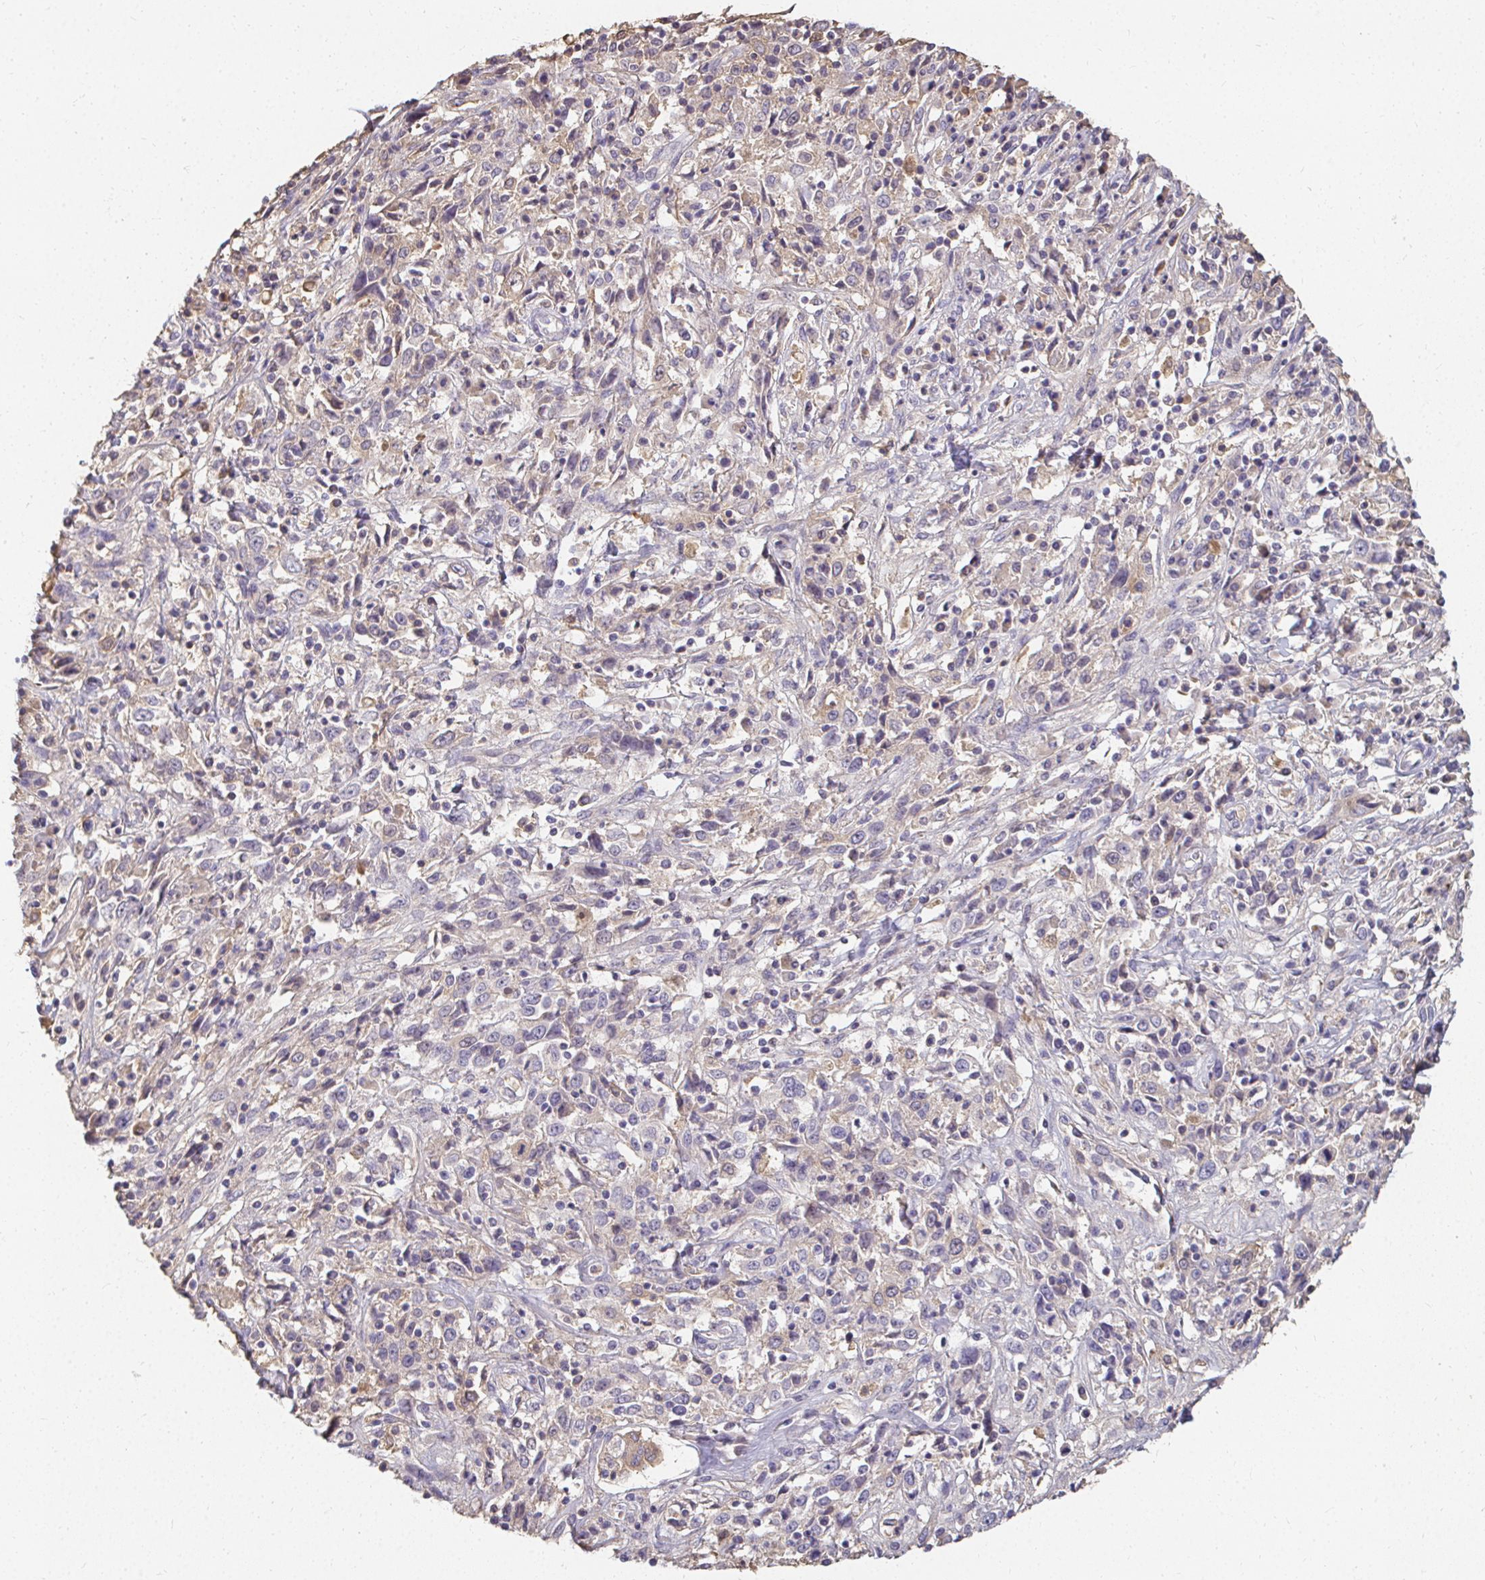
{"staining": {"intensity": "negative", "quantity": "none", "location": "none"}, "tissue": "cervical cancer", "cell_type": "Tumor cells", "image_type": "cancer", "snomed": [{"axis": "morphology", "description": "Adenocarcinoma, NOS"}, {"axis": "topography", "description": "Cervix"}], "caption": "A photomicrograph of human cervical cancer (adenocarcinoma) is negative for staining in tumor cells. (DAB IHC with hematoxylin counter stain).", "gene": "LOXL4", "patient": {"sex": "female", "age": 40}}